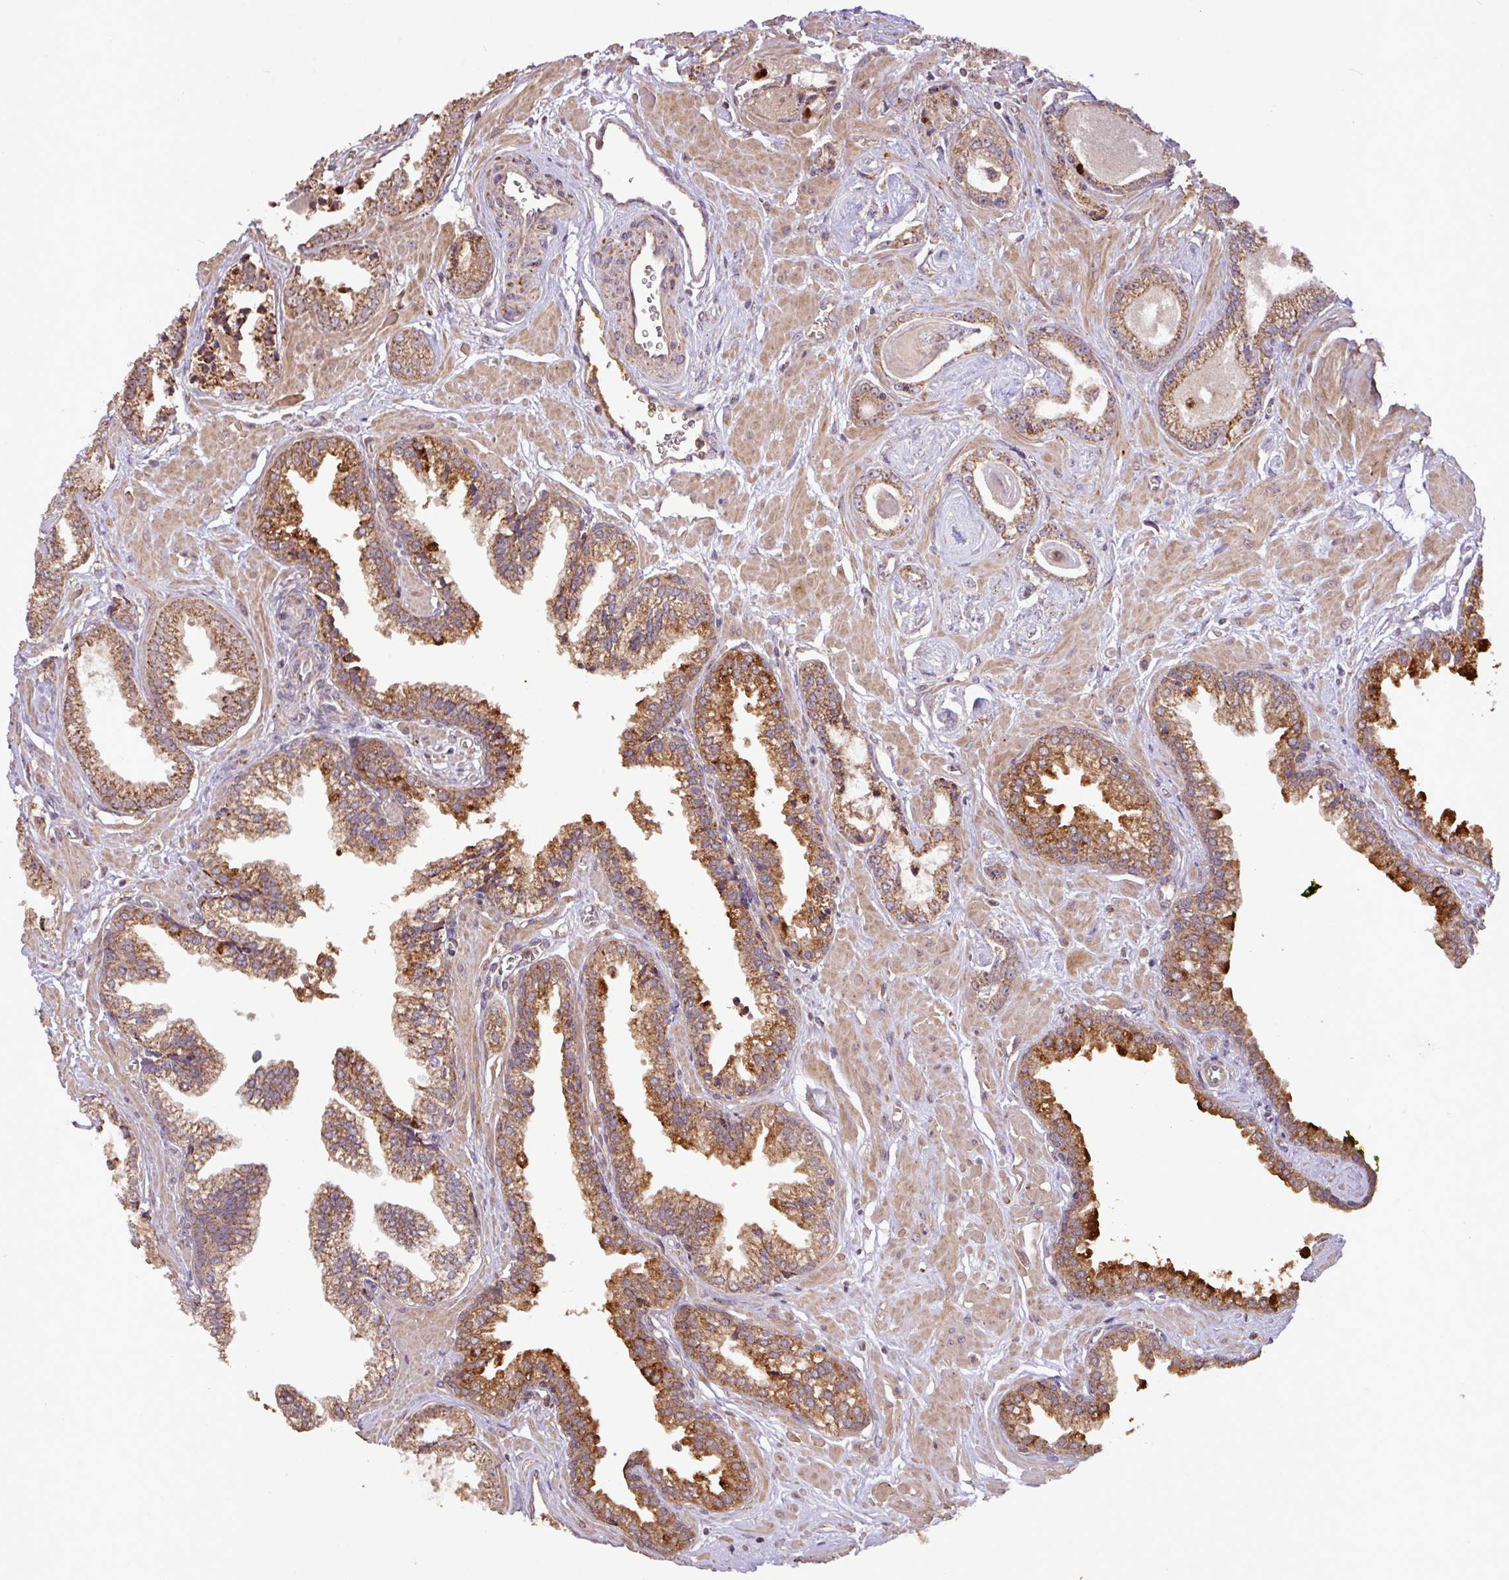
{"staining": {"intensity": "moderate", "quantity": ">75%", "location": "cytoplasmic/membranous"}, "tissue": "prostate cancer", "cell_type": "Tumor cells", "image_type": "cancer", "snomed": [{"axis": "morphology", "description": "Adenocarcinoma, Low grade"}, {"axis": "topography", "description": "Prostate"}], "caption": "The image displays staining of prostate cancer, revealing moderate cytoplasmic/membranous protein positivity (brown color) within tumor cells.", "gene": "YPEL3", "patient": {"sex": "male", "age": 60}}